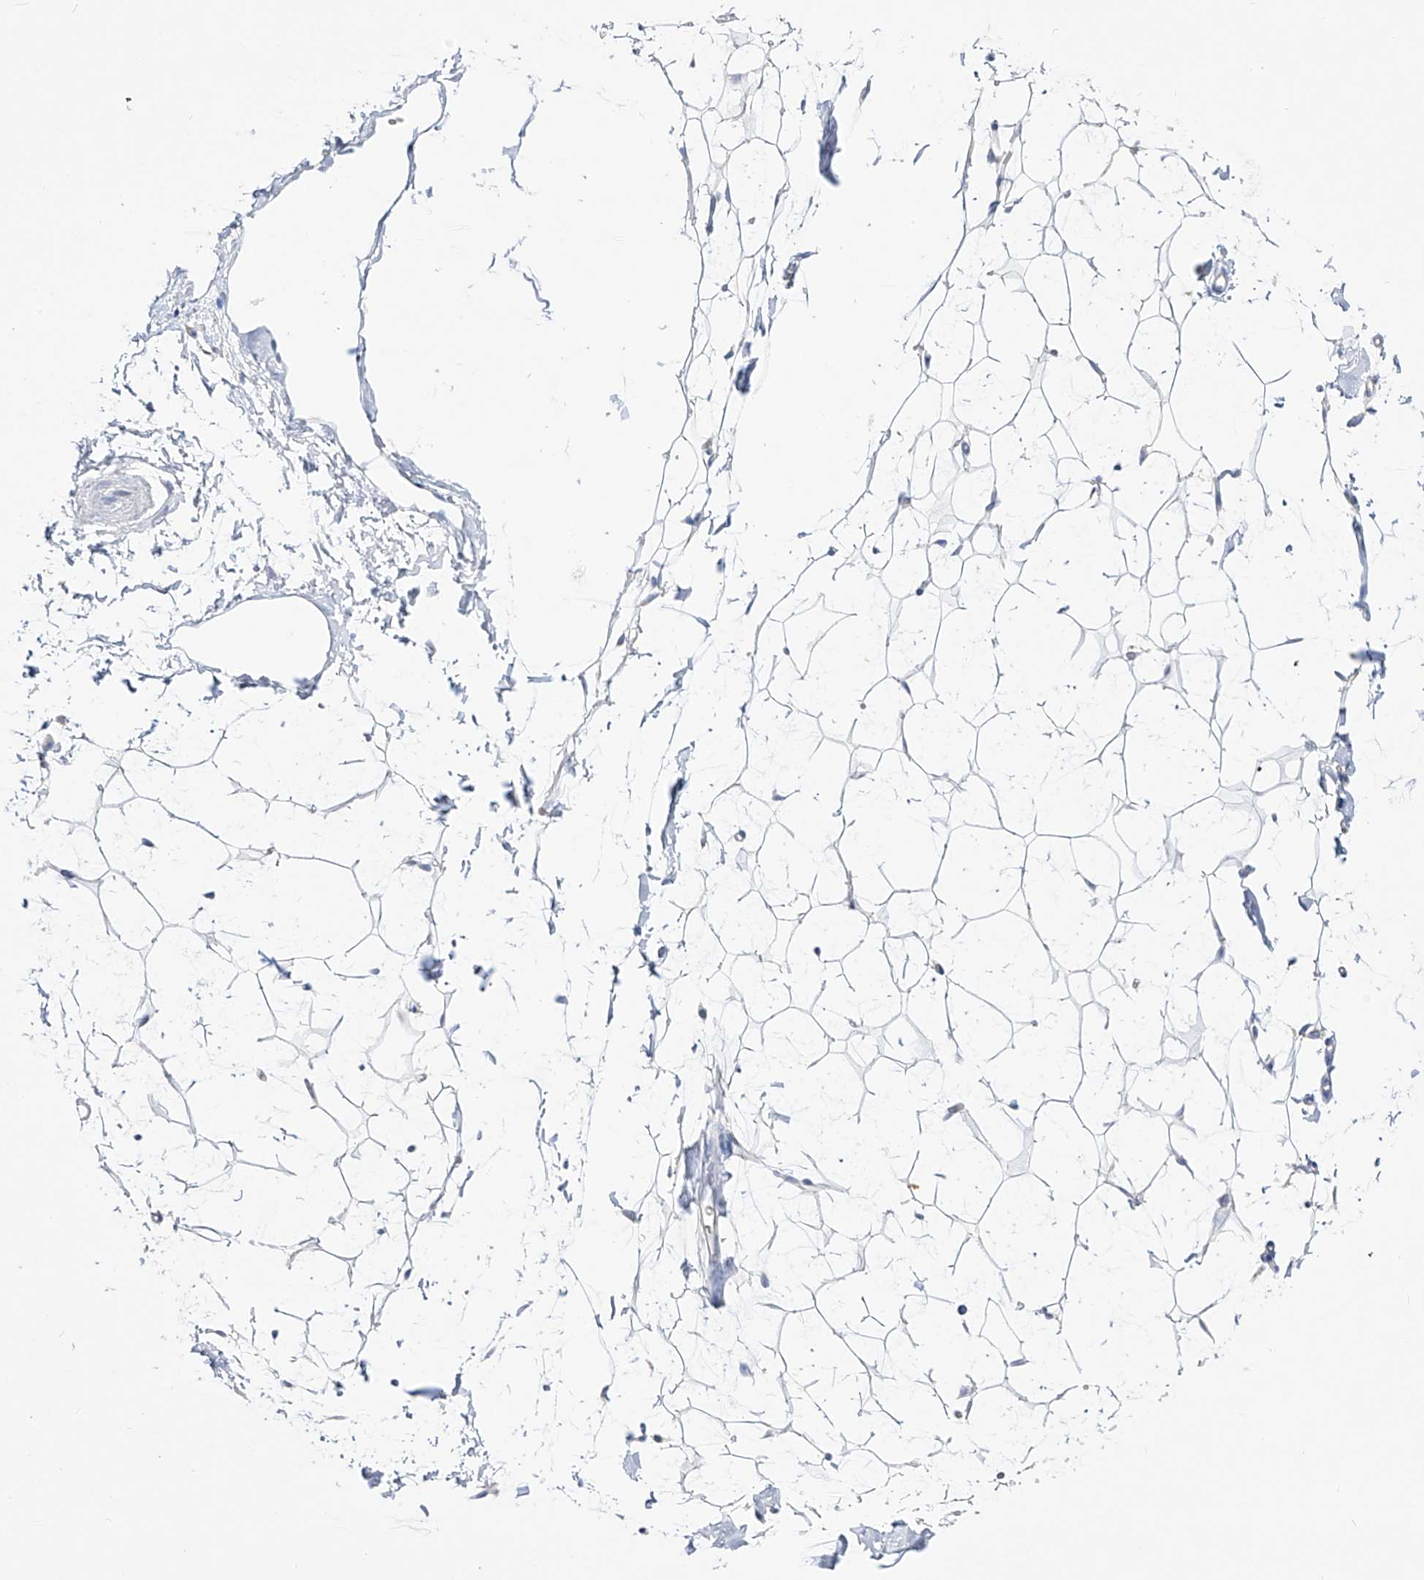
{"staining": {"intensity": "negative", "quantity": "none", "location": "none"}, "tissue": "adipose tissue", "cell_type": "Adipocytes", "image_type": "normal", "snomed": [{"axis": "morphology", "description": "Normal tissue, NOS"}, {"axis": "topography", "description": "Breast"}], "caption": "Immunohistochemistry photomicrograph of benign human adipose tissue stained for a protein (brown), which reveals no expression in adipocytes.", "gene": "RCHY1", "patient": {"sex": "female", "age": 23}}